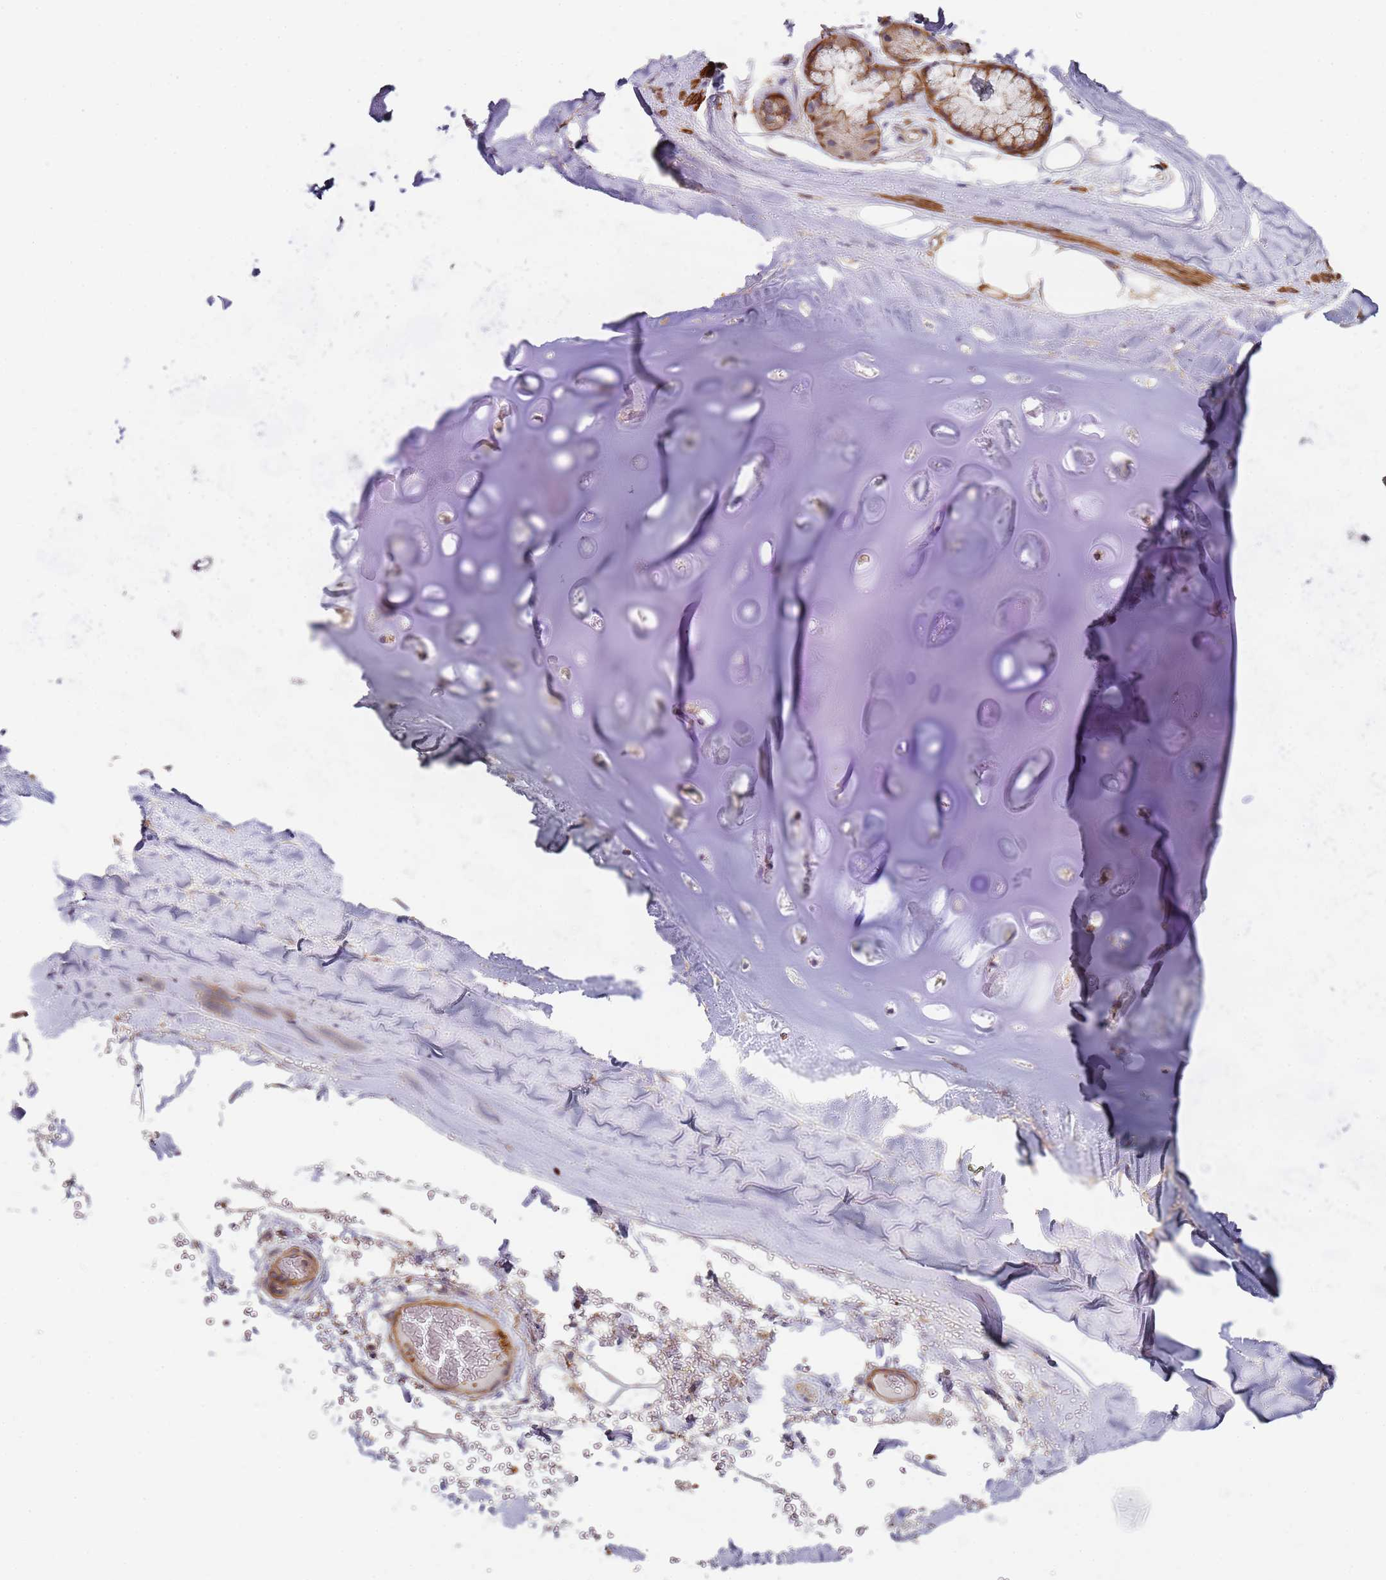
{"staining": {"intensity": "weak", "quantity": ">75%", "location": "cytoplasmic/membranous"}, "tissue": "adipose tissue", "cell_type": "Adipocytes", "image_type": "normal", "snomed": [{"axis": "morphology", "description": "Normal tissue, NOS"}, {"axis": "morphology", "description": "Squamous cell carcinoma, NOS"}, {"axis": "topography", "description": "Lymph node"}, {"axis": "topography", "description": "Bronchus"}, {"axis": "topography", "description": "Lung"}], "caption": "Protein expression analysis of unremarkable adipose tissue shows weak cytoplasmic/membranous positivity in about >75% of adipocytes.", "gene": "CYP2U1", "patient": {"sex": "male", "age": 66}}